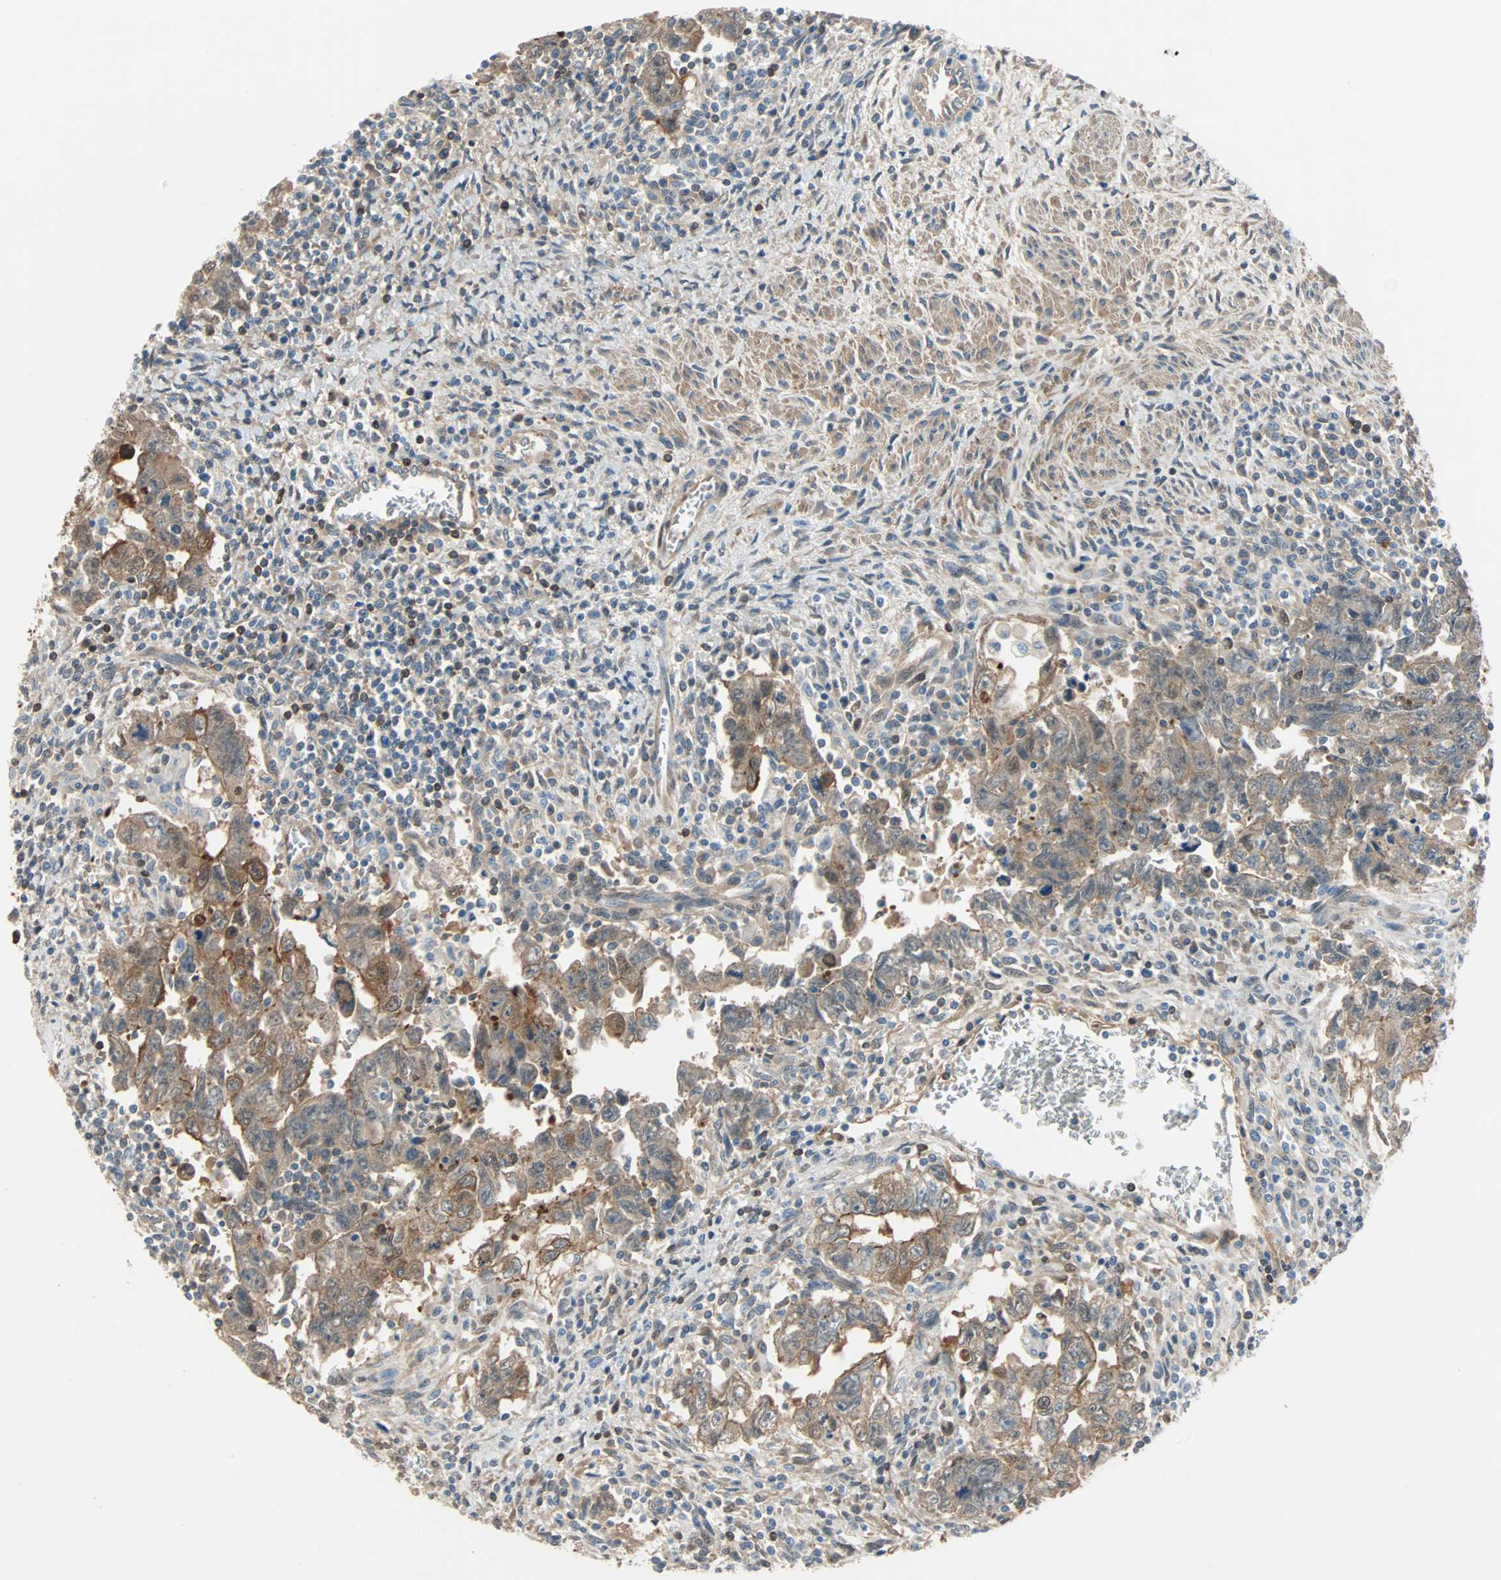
{"staining": {"intensity": "moderate", "quantity": ">75%", "location": "cytoplasmic/membranous"}, "tissue": "testis cancer", "cell_type": "Tumor cells", "image_type": "cancer", "snomed": [{"axis": "morphology", "description": "Carcinoma, Embryonal, NOS"}, {"axis": "topography", "description": "Testis"}], "caption": "IHC (DAB (3,3'-diaminobenzidine)) staining of embryonal carcinoma (testis) displays moderate cytoplasmic/membranous protein expression in approximately >75% of tumor cells.", "gene": "TNFRSF12A", "patient": {"sex": "male", "age": 28}}